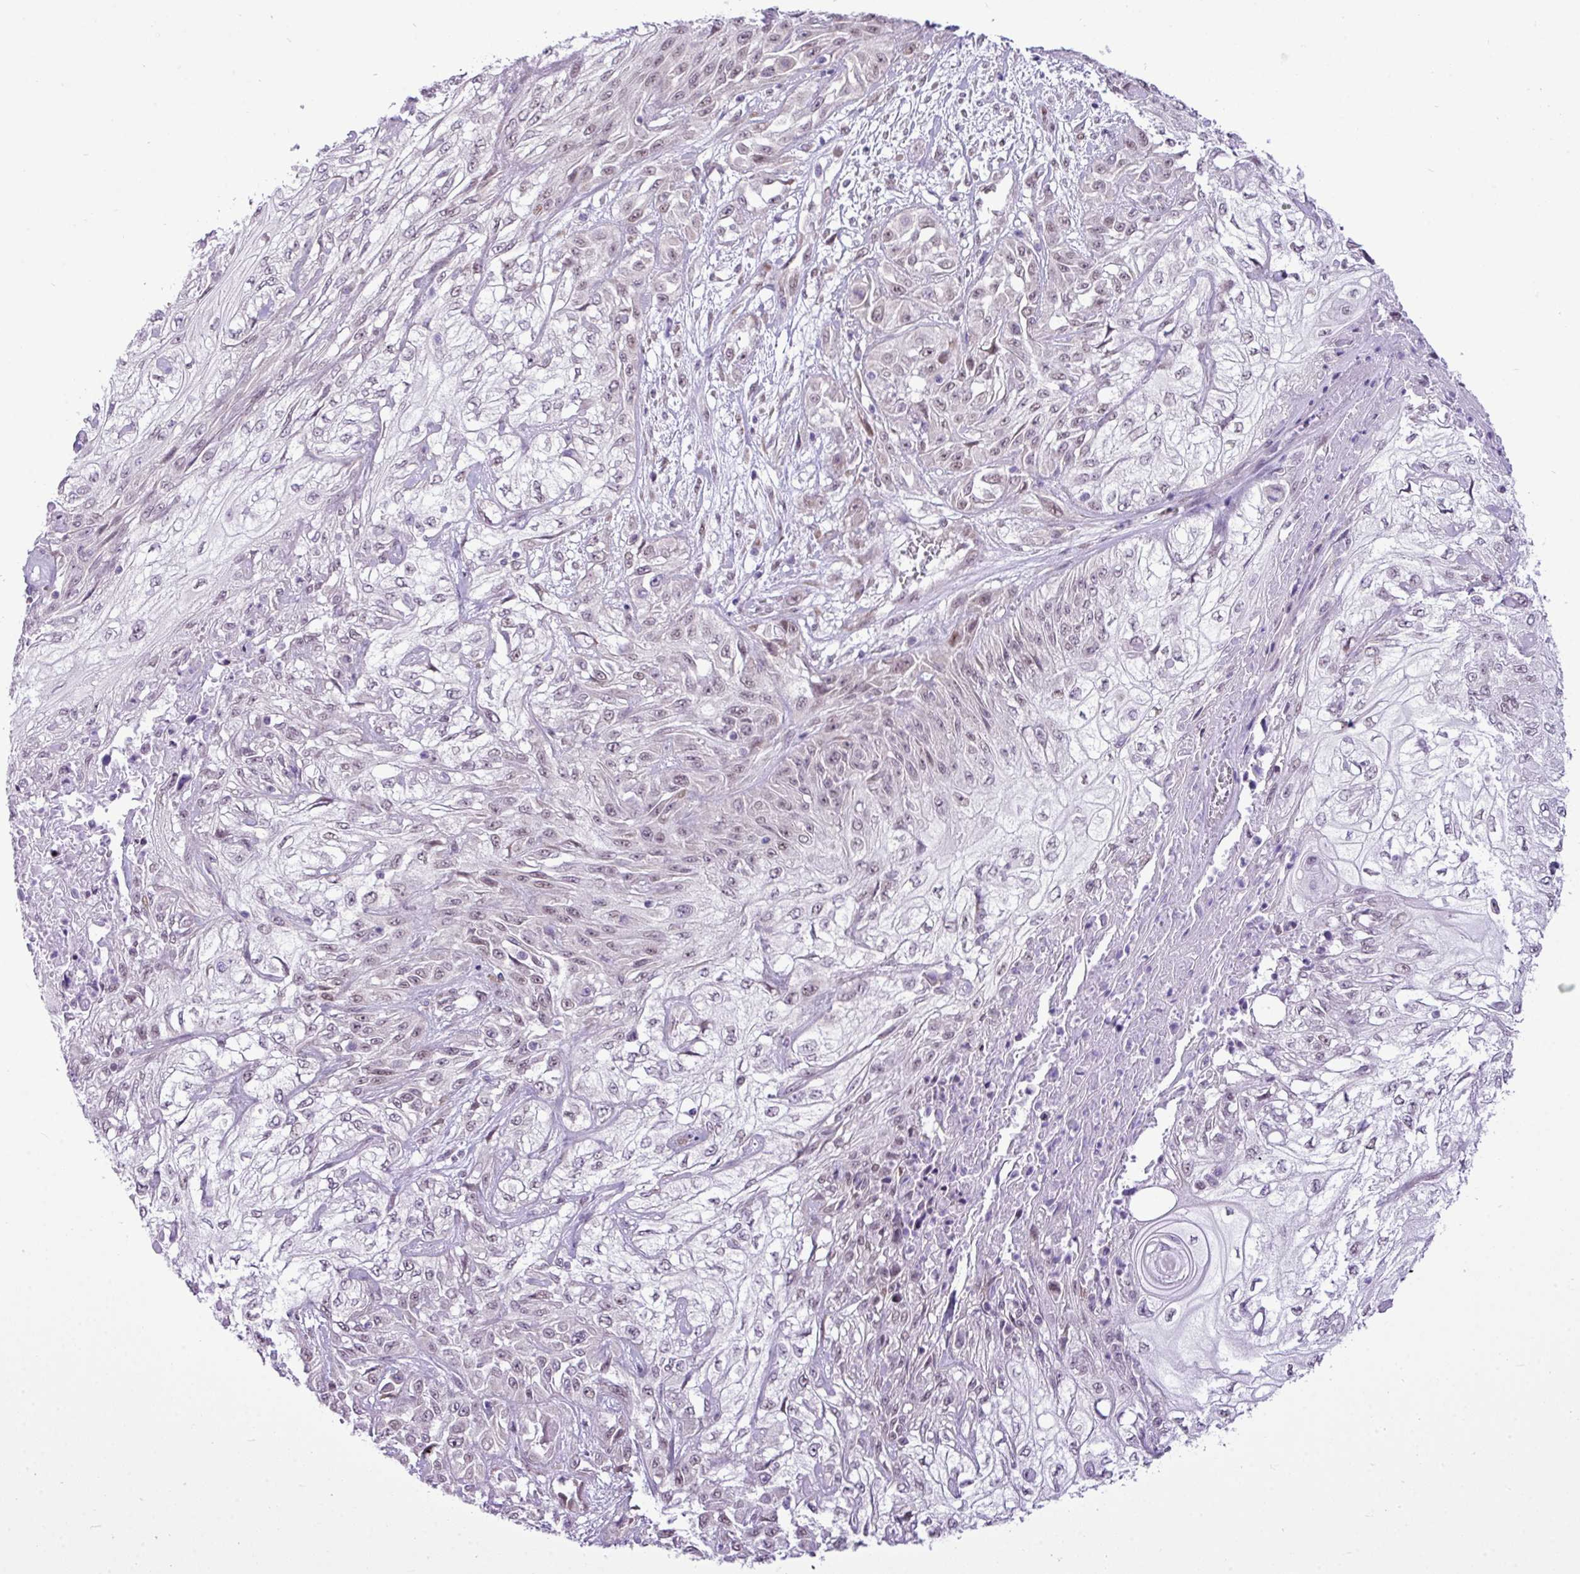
{"staining": {"intensity": "negative", "quantity": "none", "location": "none"}, "tissue": "skin cancer", "cell_type": "Tumor cells", "image_type": "cancer", "snomed": [{"axis": "morphology", "description": "Squamous cell carcinoma, NOS"}, {"axis": "morphology", "description": "Squamous cell carcinoma, metastatic, NOS"}, {"axis": "topography", "description": "Skin"}, {"axis": "topography", "description": "Lymph node"}], "caption": "Tumor cells are negative for protein expression in human skin cancer (metastatic squamous cell carcinoma). Brightfield microscopy of IHC stained with DAB (3,3'-diaminobenzidine) (brown) and hematoxylin (blue), captured at high magnification.", "gene": "ELOA2", "patient": {"sex": "male", "age": 75}}